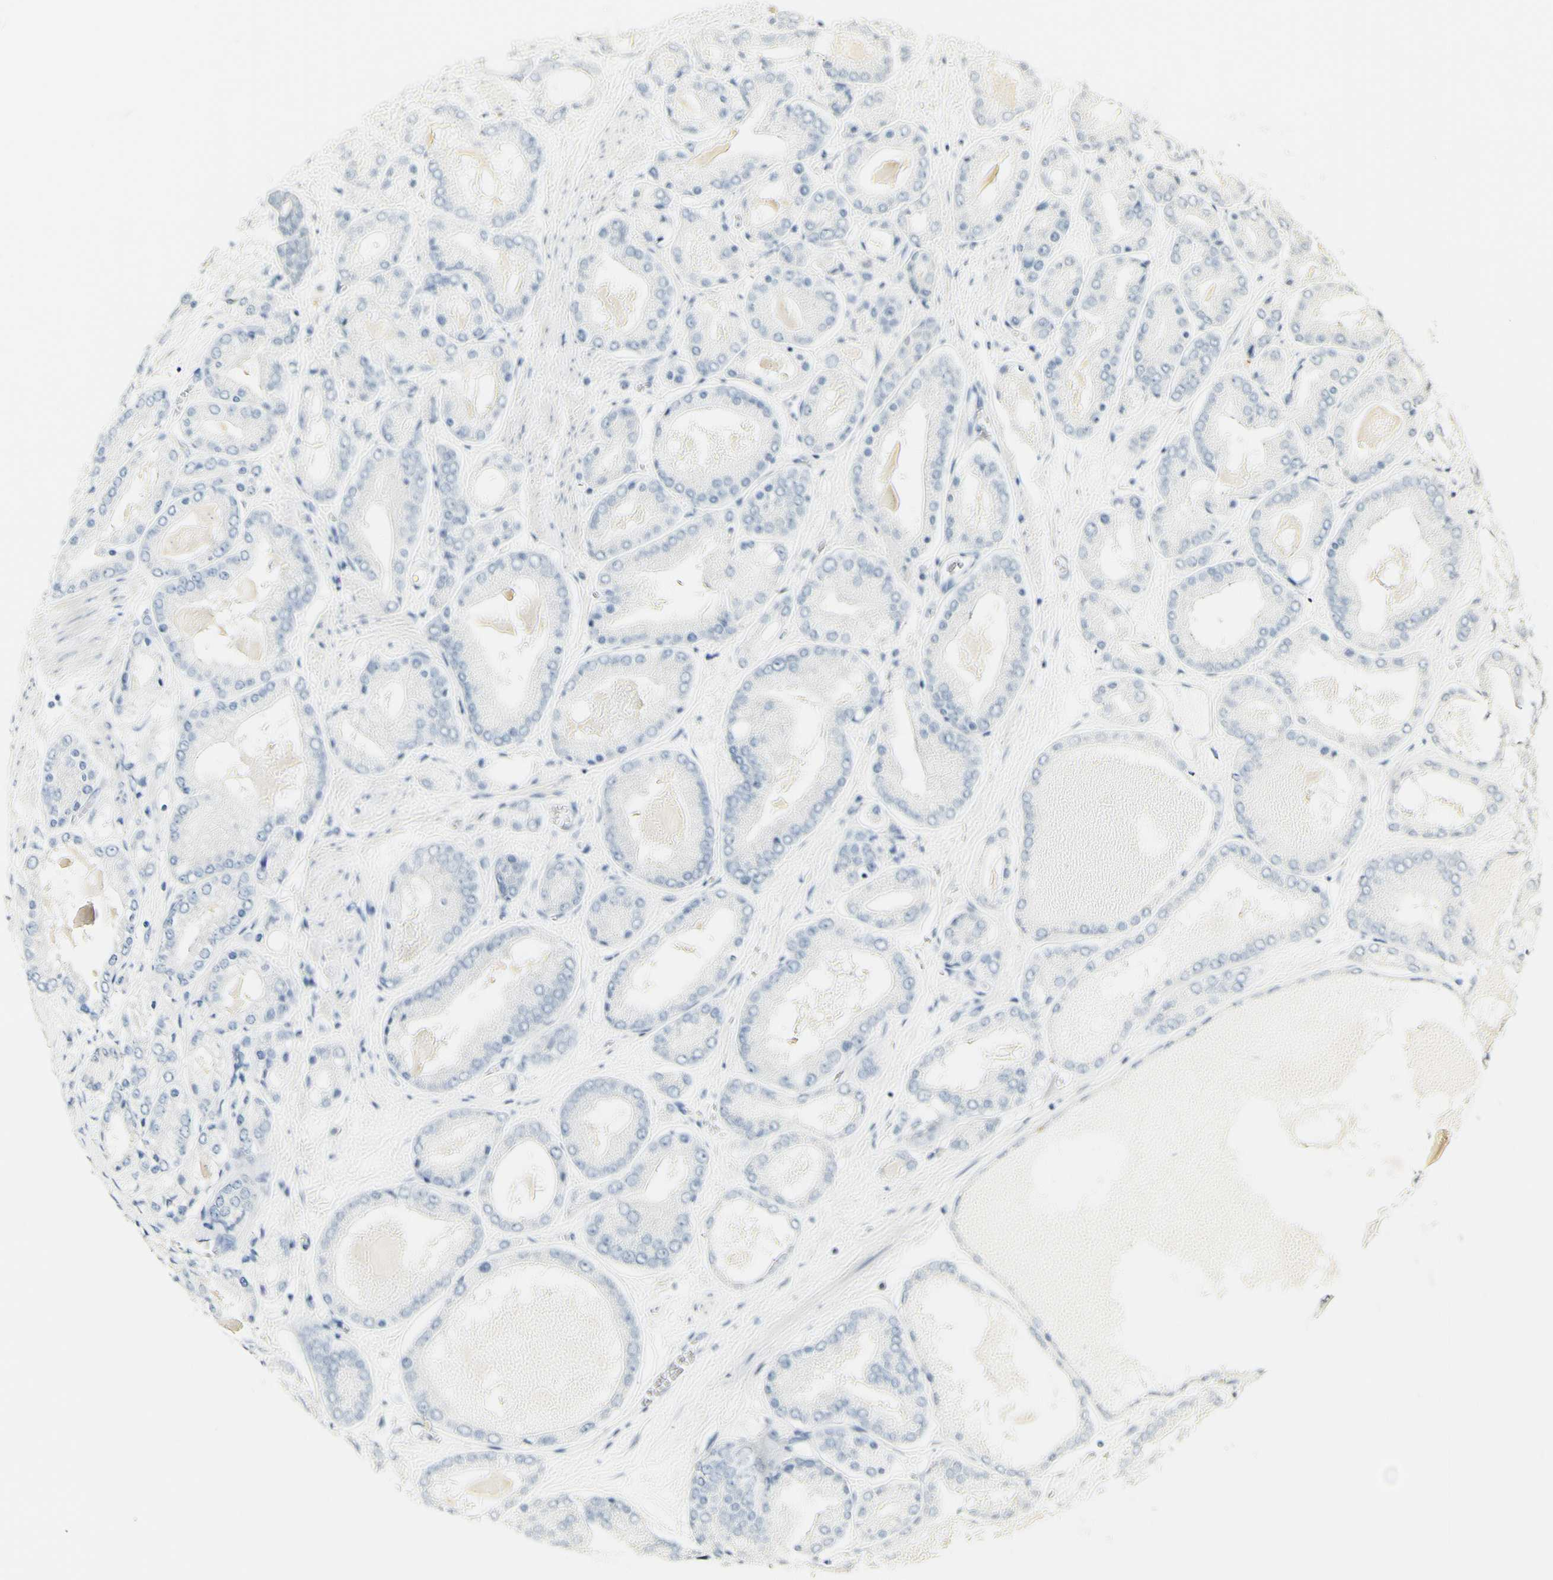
{"staining": {"intensity": "negative", "quantity": "none", "location": "none"}, "tissue": "prostate cancer", "cell_type": "Tumor cells", "image_type": "cancer", "snomed": [{"axis": "morphology", "description": "Adenocarcinoma, High grade"}, {"axis": "topography", "description": "Prostate"}], "caption": "Adenocarcinoma (high-grade) (prostate) was stained to show a protein in brown. There is no significant positivity in tumor cells. The staining is performed using DAB (3,3'-diaminobenzidine) brown chromogen with nuclei counter-stained in using hematoxylin.", "gene": "FMO3", "patient": {"sex": "male", "age": 59}}